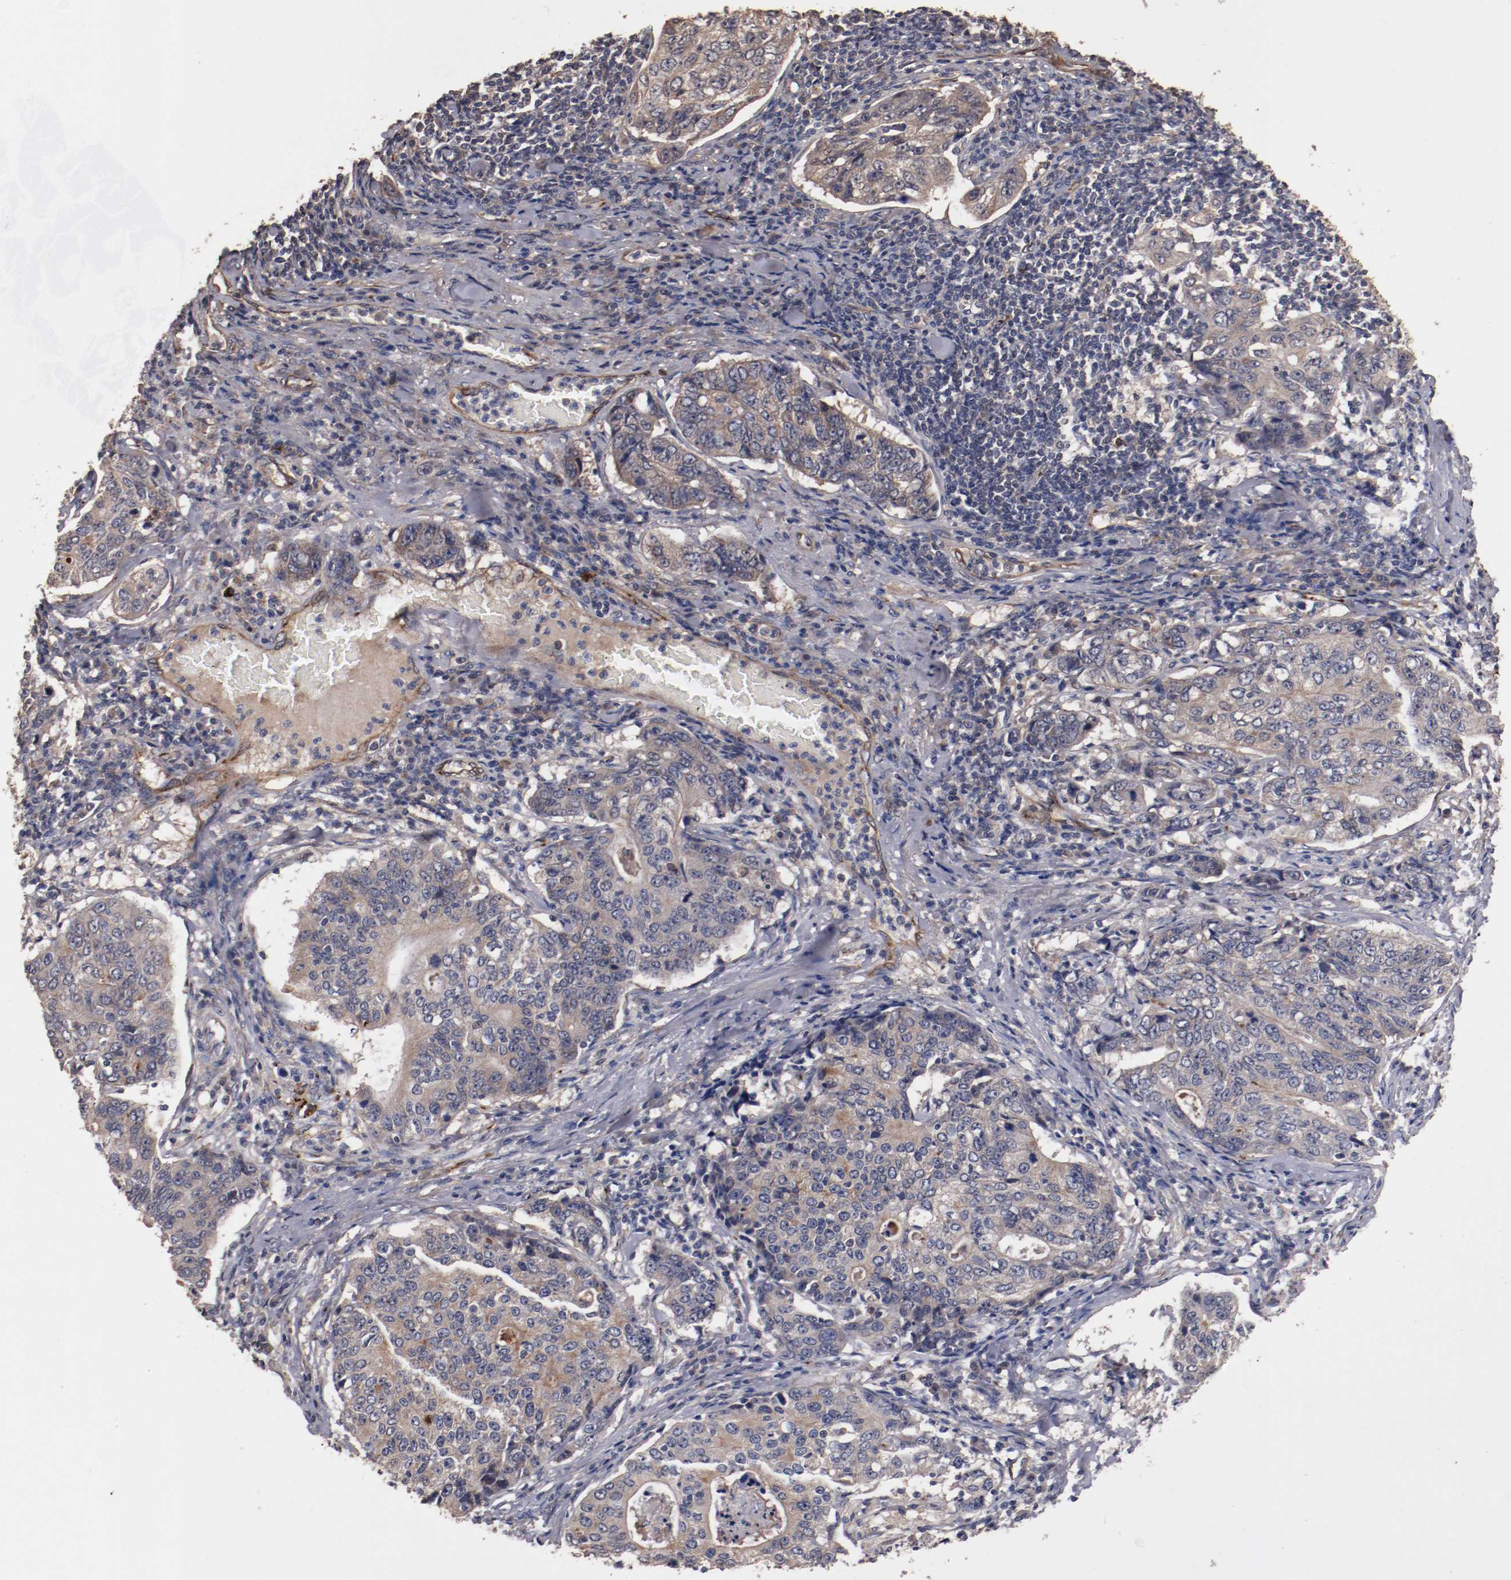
{"staining": {"intensity": "moderate", "quantity": ">75%", "location": "cytoplasmic/membranous"}, "tissue": "stomach cancer", "cell_type": "Tumor cells", "image_type": "cancer", "snomed": [{"axis": "morphology", "description": "Adenocarcinoma, NOS"}, {"axis": "topography", "description": "Esophagus"}, {"axis": "topography", "description": "Stomach"}], "caption": "This is a photomicrograph of immunohistochemistry staining of stomach adenocarcinoma, which shows moderate positivity in the cytoplasmic/membranous of tumor cells.", "gene": "DIPK2B", "patient": {"sex": "male", "age": 74}}